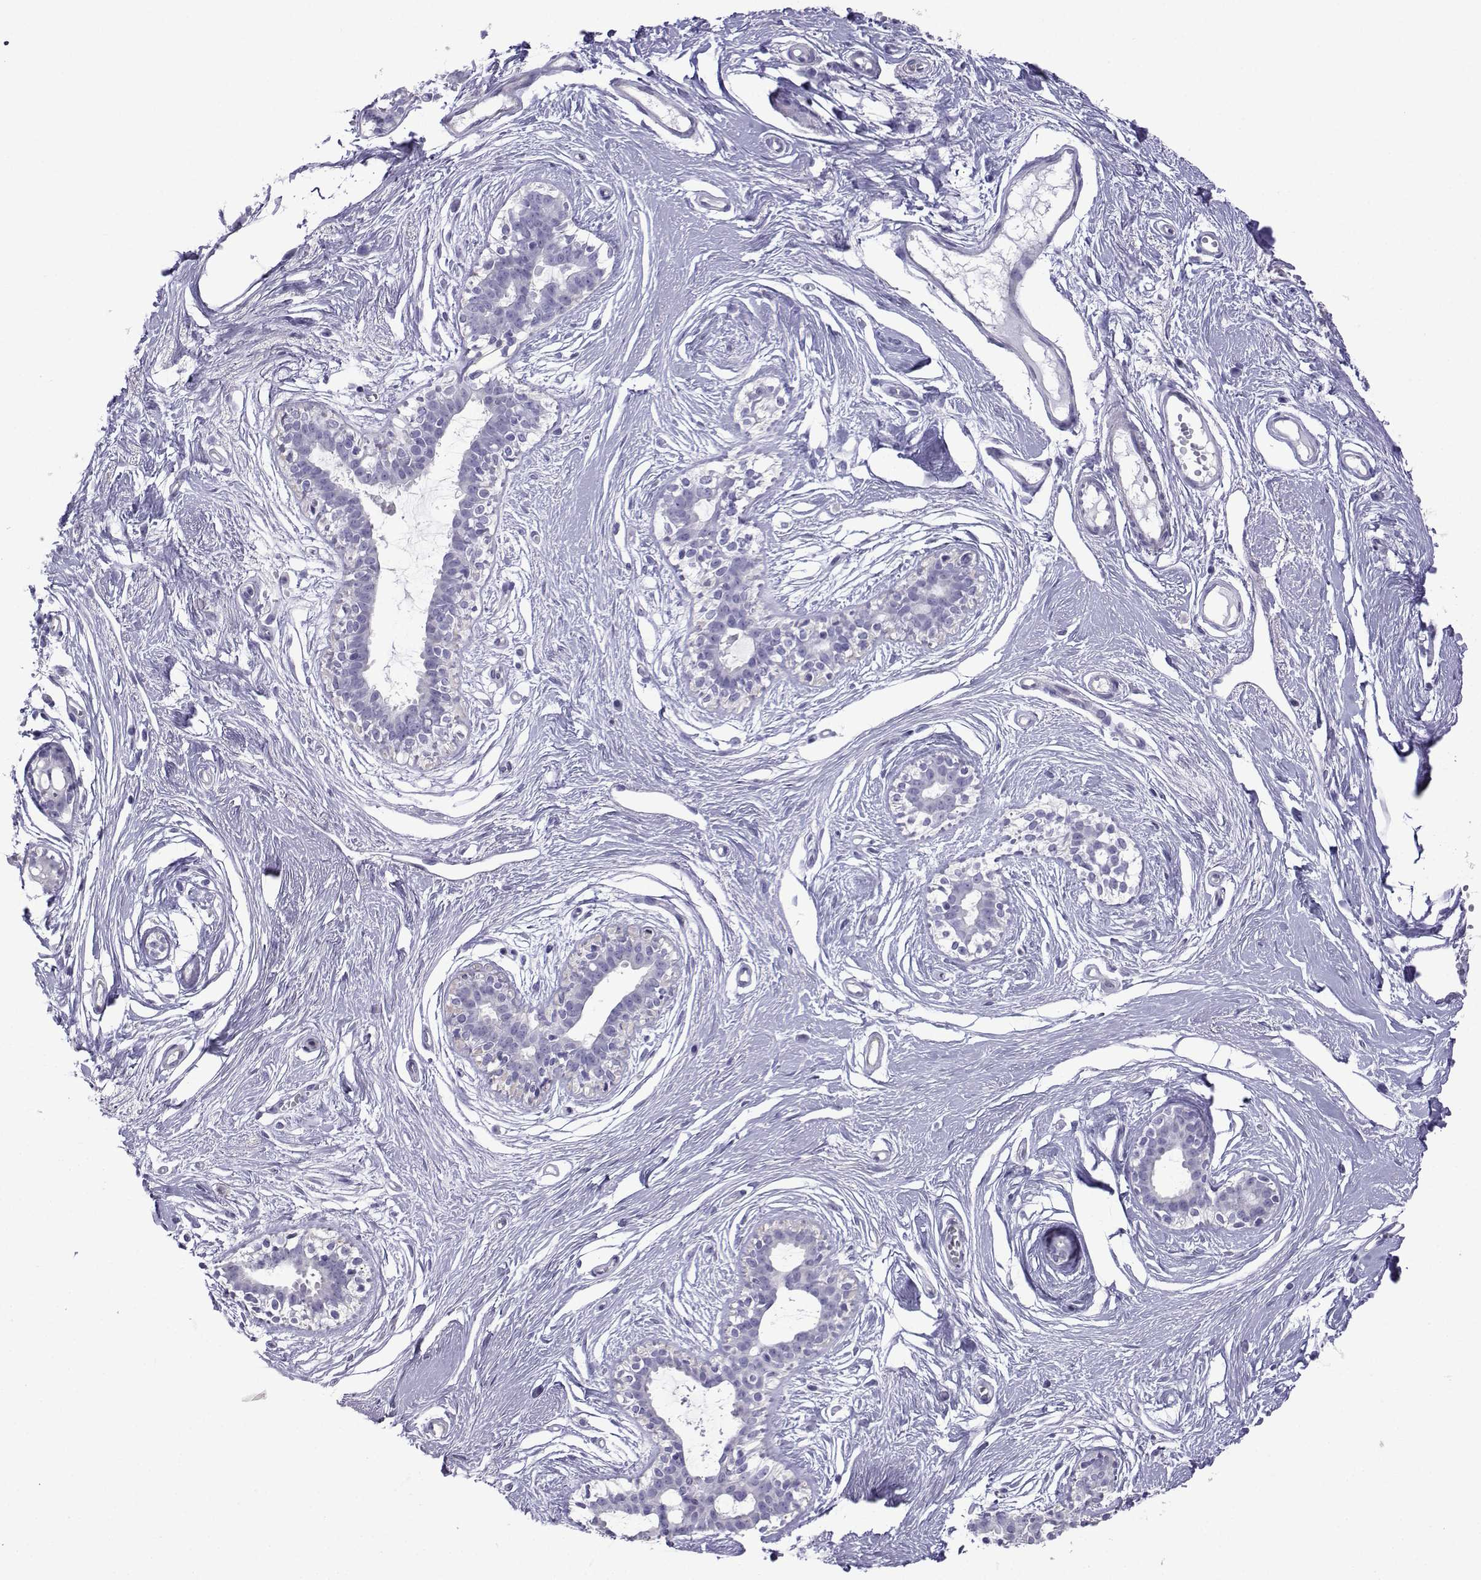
{"staining": {"intensity": "negative", "quantity": "none", "location": "none"}, "tissue": "breast", "cell_type": "Adipocytes", "image_type": "normal", "snomed": [{"axis": "morphology", "description": "Normal tissue, NOS"}, {"axis": "topography", "description": "Breast"}], "caption": "IHC of unremarkable human breast exhibits no expression in adipocytes. (DAB (3,3'-diaminobenzidine) IHC with hematoxylin counter stain).", "gene": "CFAP70", "patient": {"sex": "female", "age": 49}}